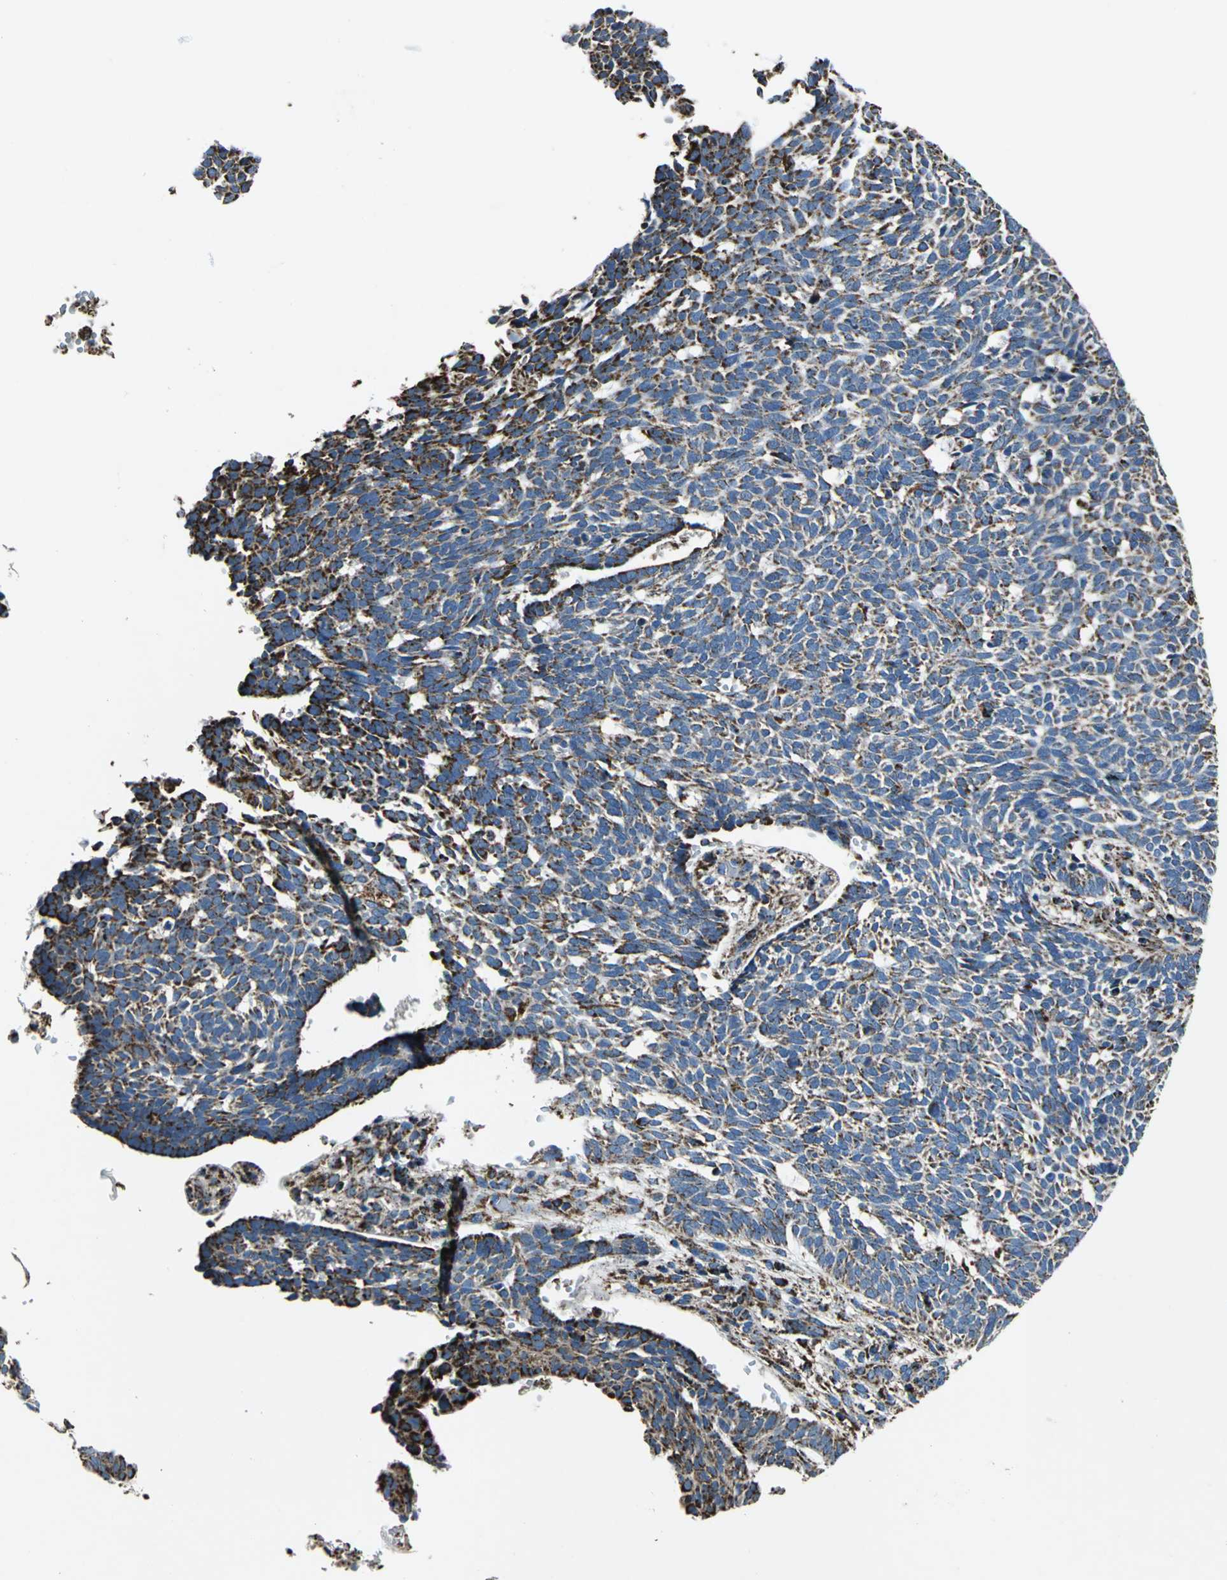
{"staining": {"intensity": "moderate", "quantity": ">75%", "location": "cytoplasmic/membranous"}, "tissue": "skin cancer", "cell_type": "Tumor cells", "image_type": "cancer", "snomed": [{"axis": "morphology", "description": "Normal tissue, NOS"}, {"axis": "morphology", "description": "Basal cell carcinoma"}, {"axis": "topography", "description": "Skin"}], "caption": "Skin basal cell carcinoma tissue shows moderate cytoplasmic/membranous expression in about >75% of tumor cells (DAB (3,3'-diaminobenzidine) IHC with brightfield microscopy, high magnification).", "gene": "ECH1", "patient": {"sex": "male", "age": 87}}